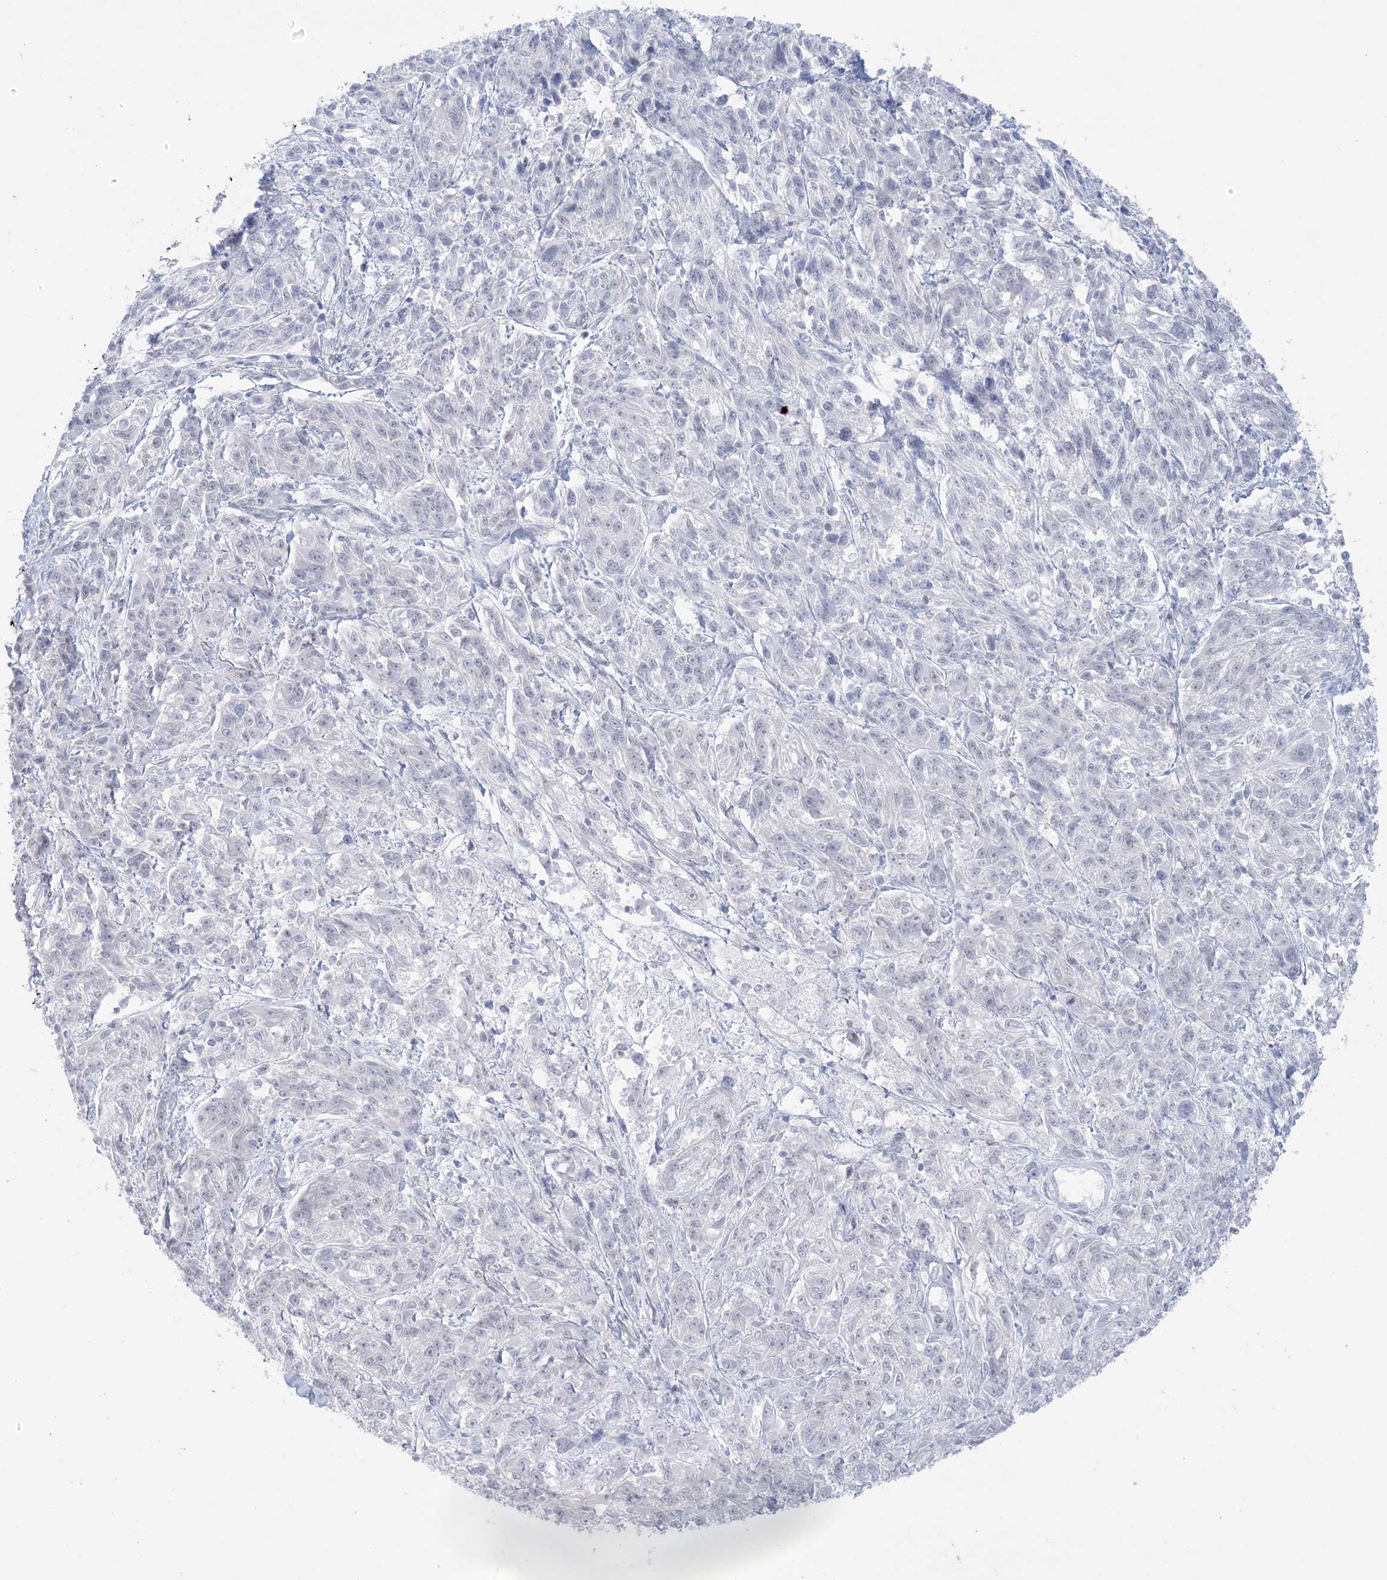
{"staining": {"intensity": "negative", "quantity": "none", "location": "none"}, "tissue": "melanoma", "cell_type": "Tumor cells", "image_type": "cancer", "snomed": [{"axis": "morphology", "description": "Malignant melanoma, NOS"}, {"axis": "topography", "description": "Skin"}], "caption": "A photomicrograph of human malignant melanoma is negative for staining in tumor cells. (DAB IHC visualized using brightfield microscopy, high magnification).", "gene": "HOMEZ", "patient": {"sex": "male", "age": 53}}